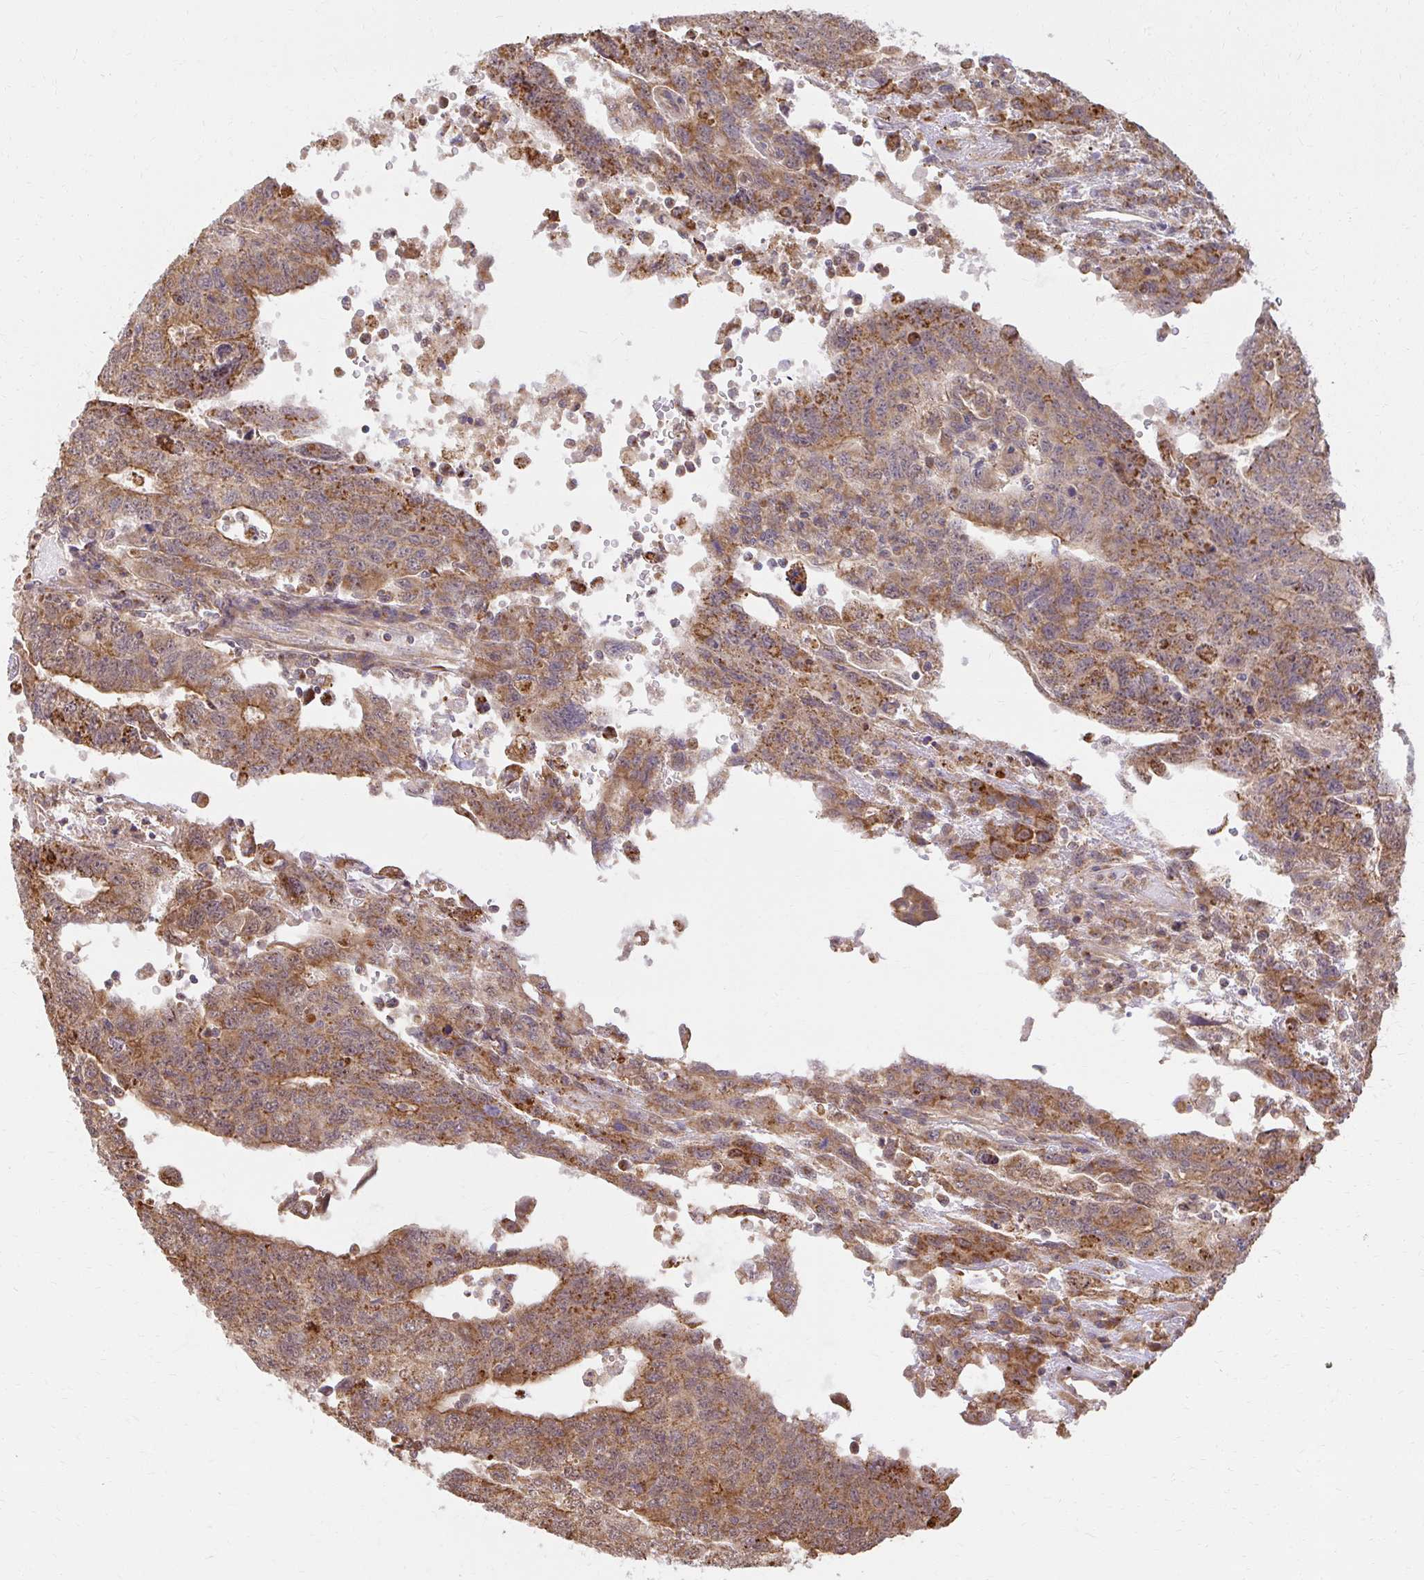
{"staining": {"intensity": "moderate", "quantity": ">75%", "location": "cytoplasmic/membranous"}, "tissue": "testis cancer", "cell_type": "Tumor cells", "image_type": "cancer", "snomed": [{"axis": "morphology", "description": "Carcinoma, Embryonal, NOS"}, {"axis": "topography", "description": "Testis"}], "caption": "Immunohistochemical staining of testis cancer reveals medium levels of moderate cytoplasmic/membranous positivity in approximately >75% of tumor cells.", "gene": "GNS", "patient": {"sex": "male", "age": 34}}